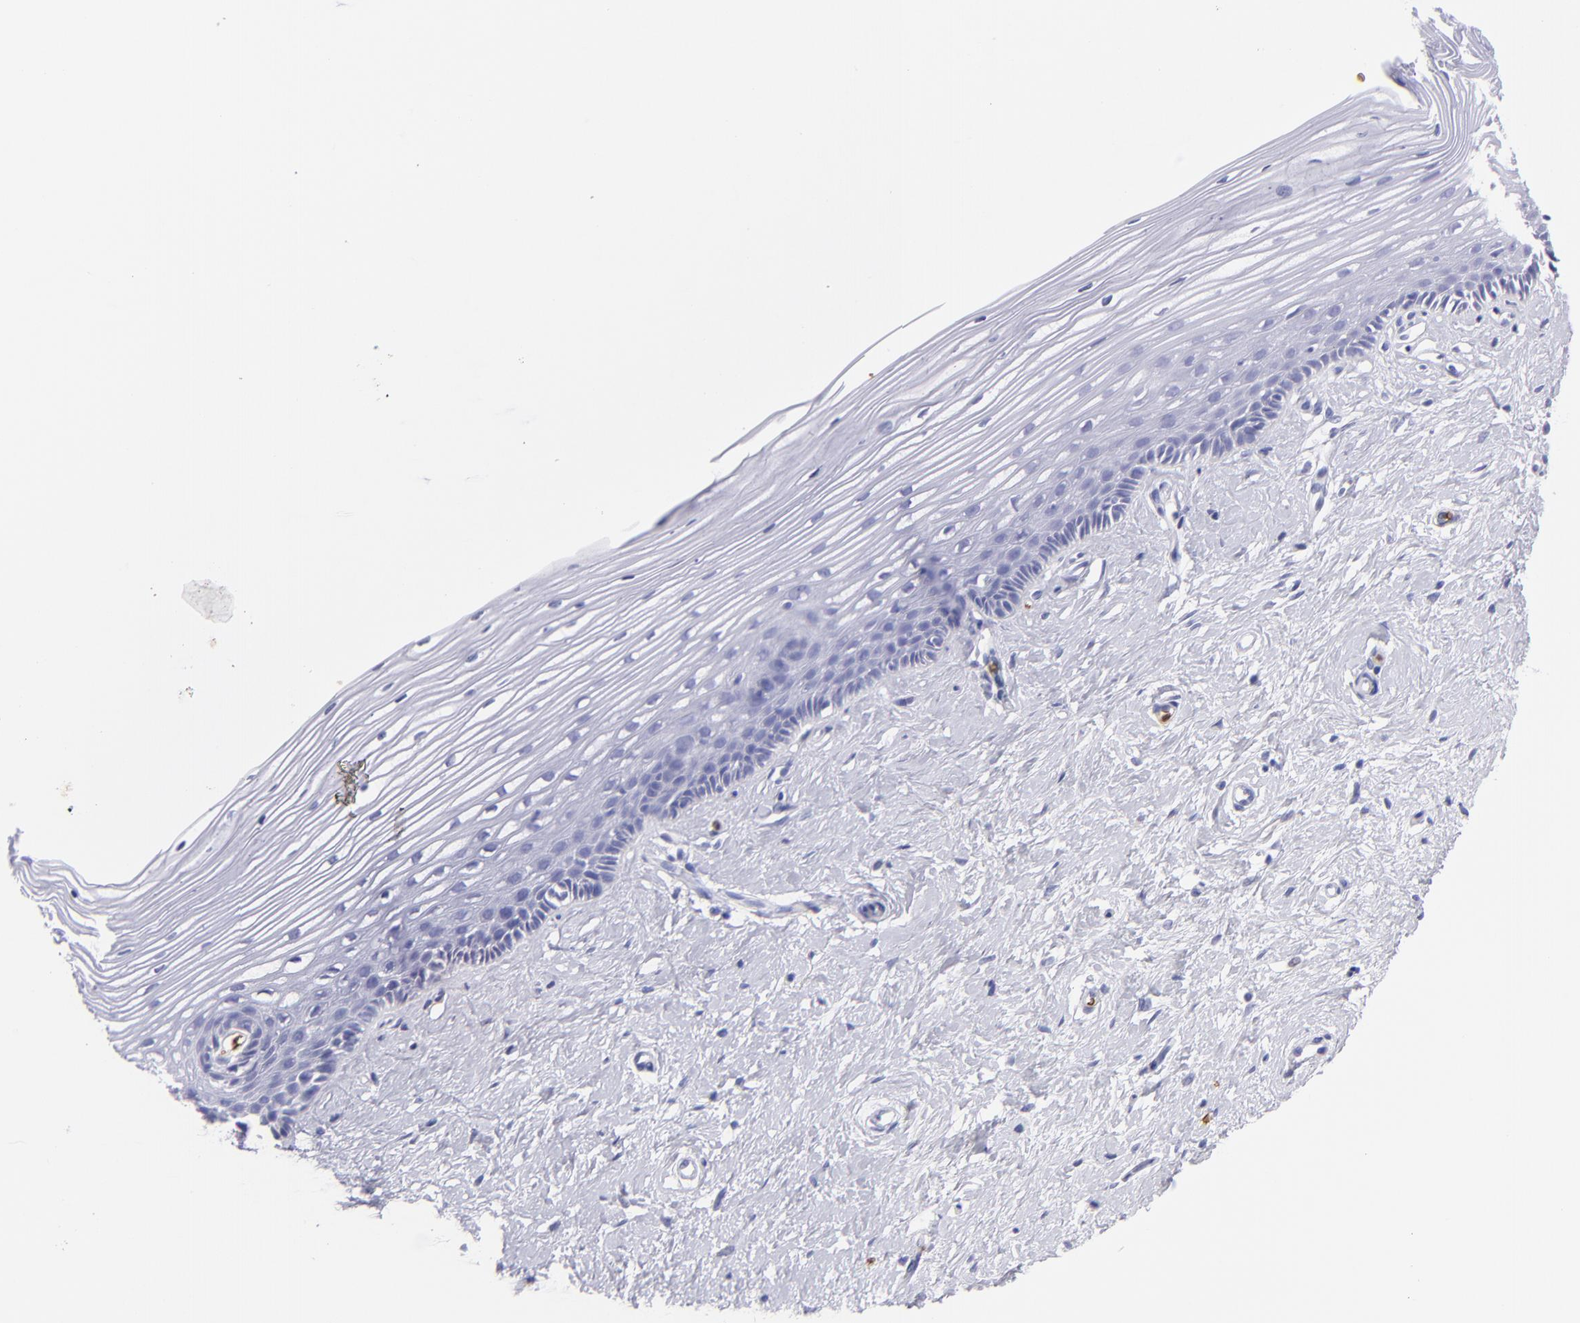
{"staining": {"intensity": "negative", "quantity": "none", "location": "none"}, "tissue": "cervix", "cell_type": "Glandular cells", "image_type": "normal", "snomed": [{"axis": "morphology", "description": "Normal tissue, NOS"}, {"axis": "topography", "description": "Cervix"}], "caption": "Protein analysis of normal cervix displays no significant staining in glandular cells. (DAB IHC with hematoxylin counter stain).", "gene": "GYPA", "patient": {"sex": "female", "age": 40}}